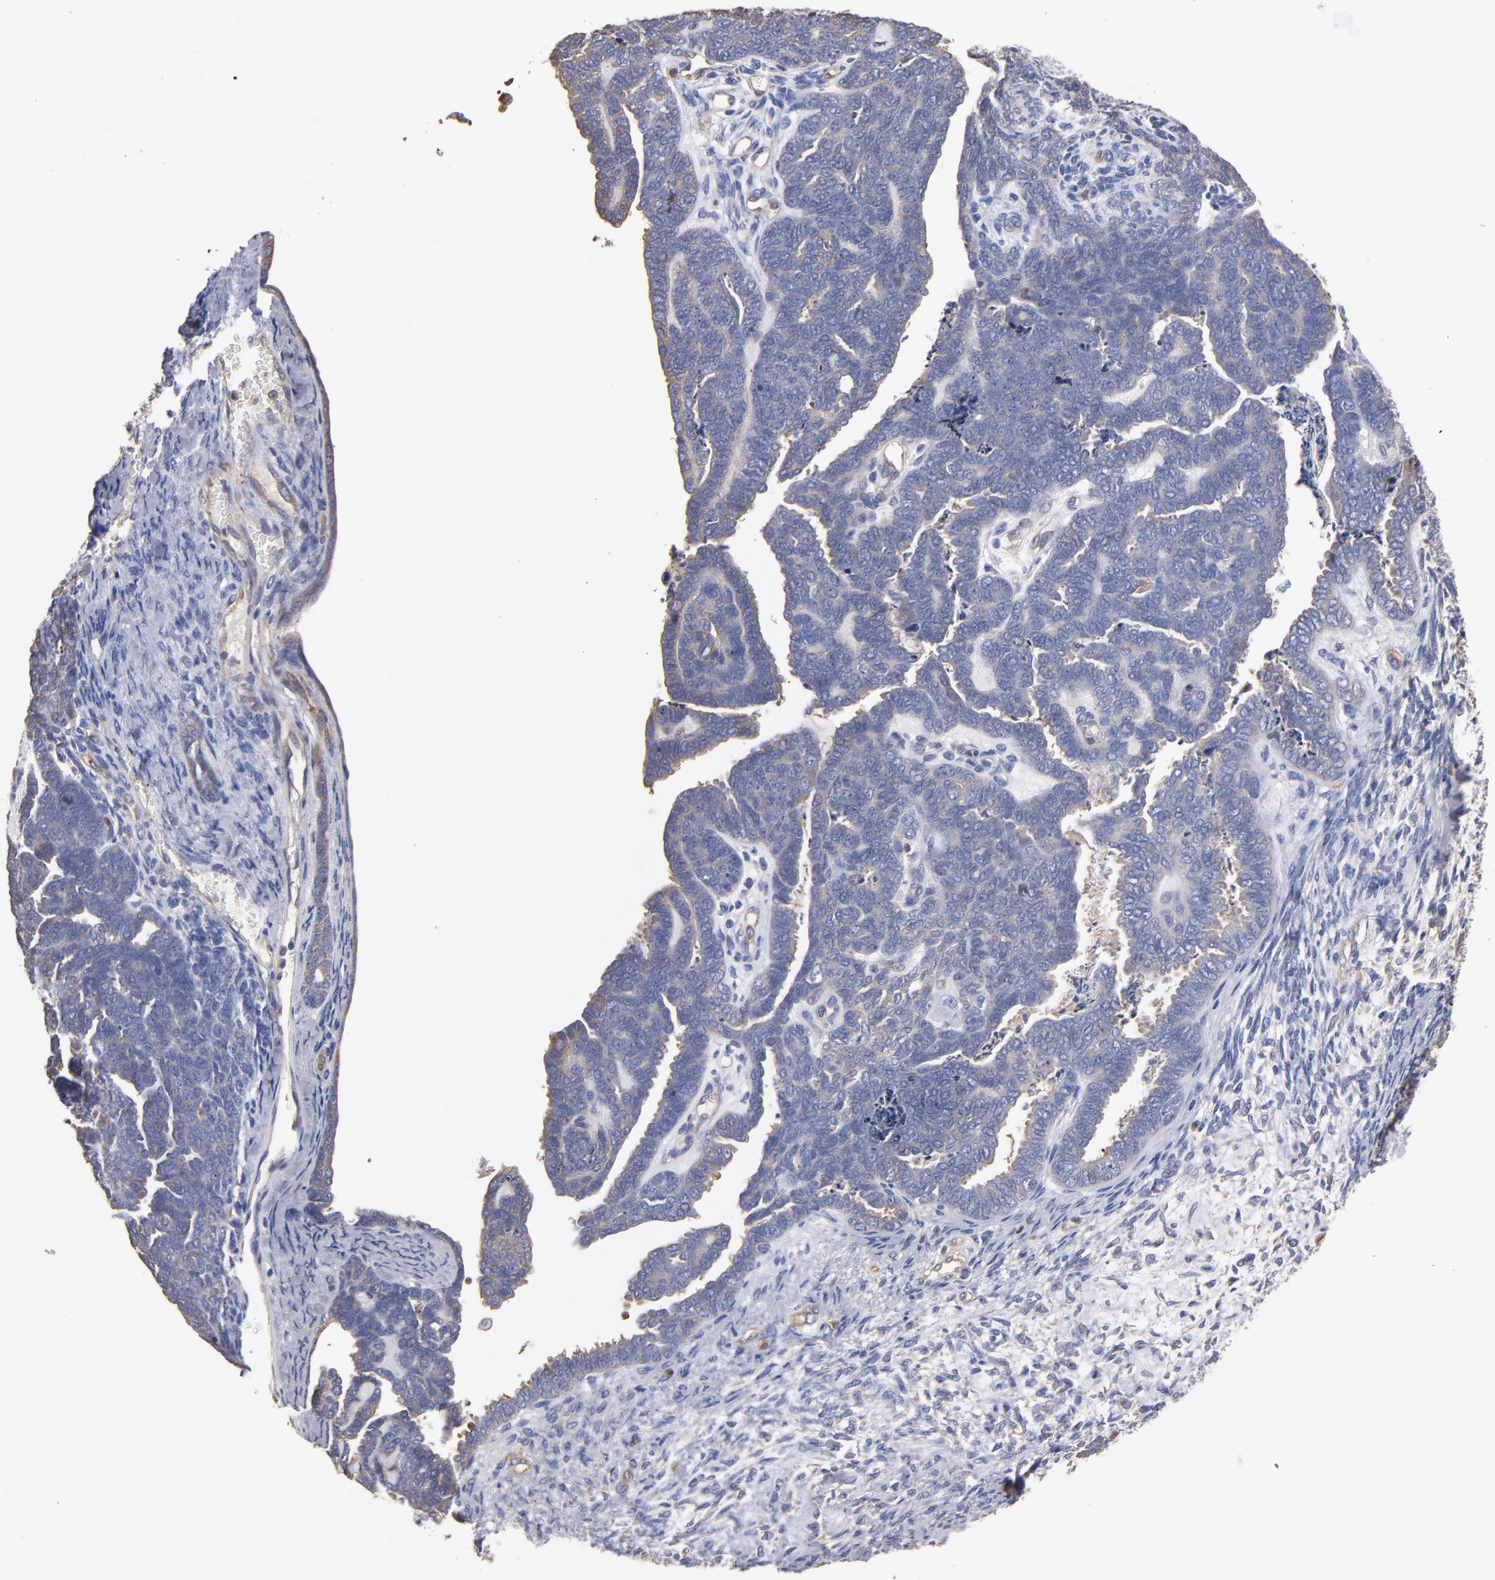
{"staining": {"intensity": "weak", "quantity": "25%-75%", "location": "cytoplasmic/membranous"}, "tissue": "endometrial cancer", "cell_type": "Tumor cells", "image_type": "cancer", "snomed": [{"axis": "morphology", "description": "Neoplasm, malignant, NOS"}, {"axis": "topography", "description": "Endometrium"}], "caption": "Tumor cells show low levels of weak cytoplasmic/membranous expression in approximately 25%-75% of cells in endometrial cancer (malignant neoplasm). The staining was performed using DAB to visualize the protein expression in brown, while the nuclei were stained in blue with hematoxylin (Magnification: 20x).", "gene": "ESYT2", "patient": {"sex": "female", "age": 74}}